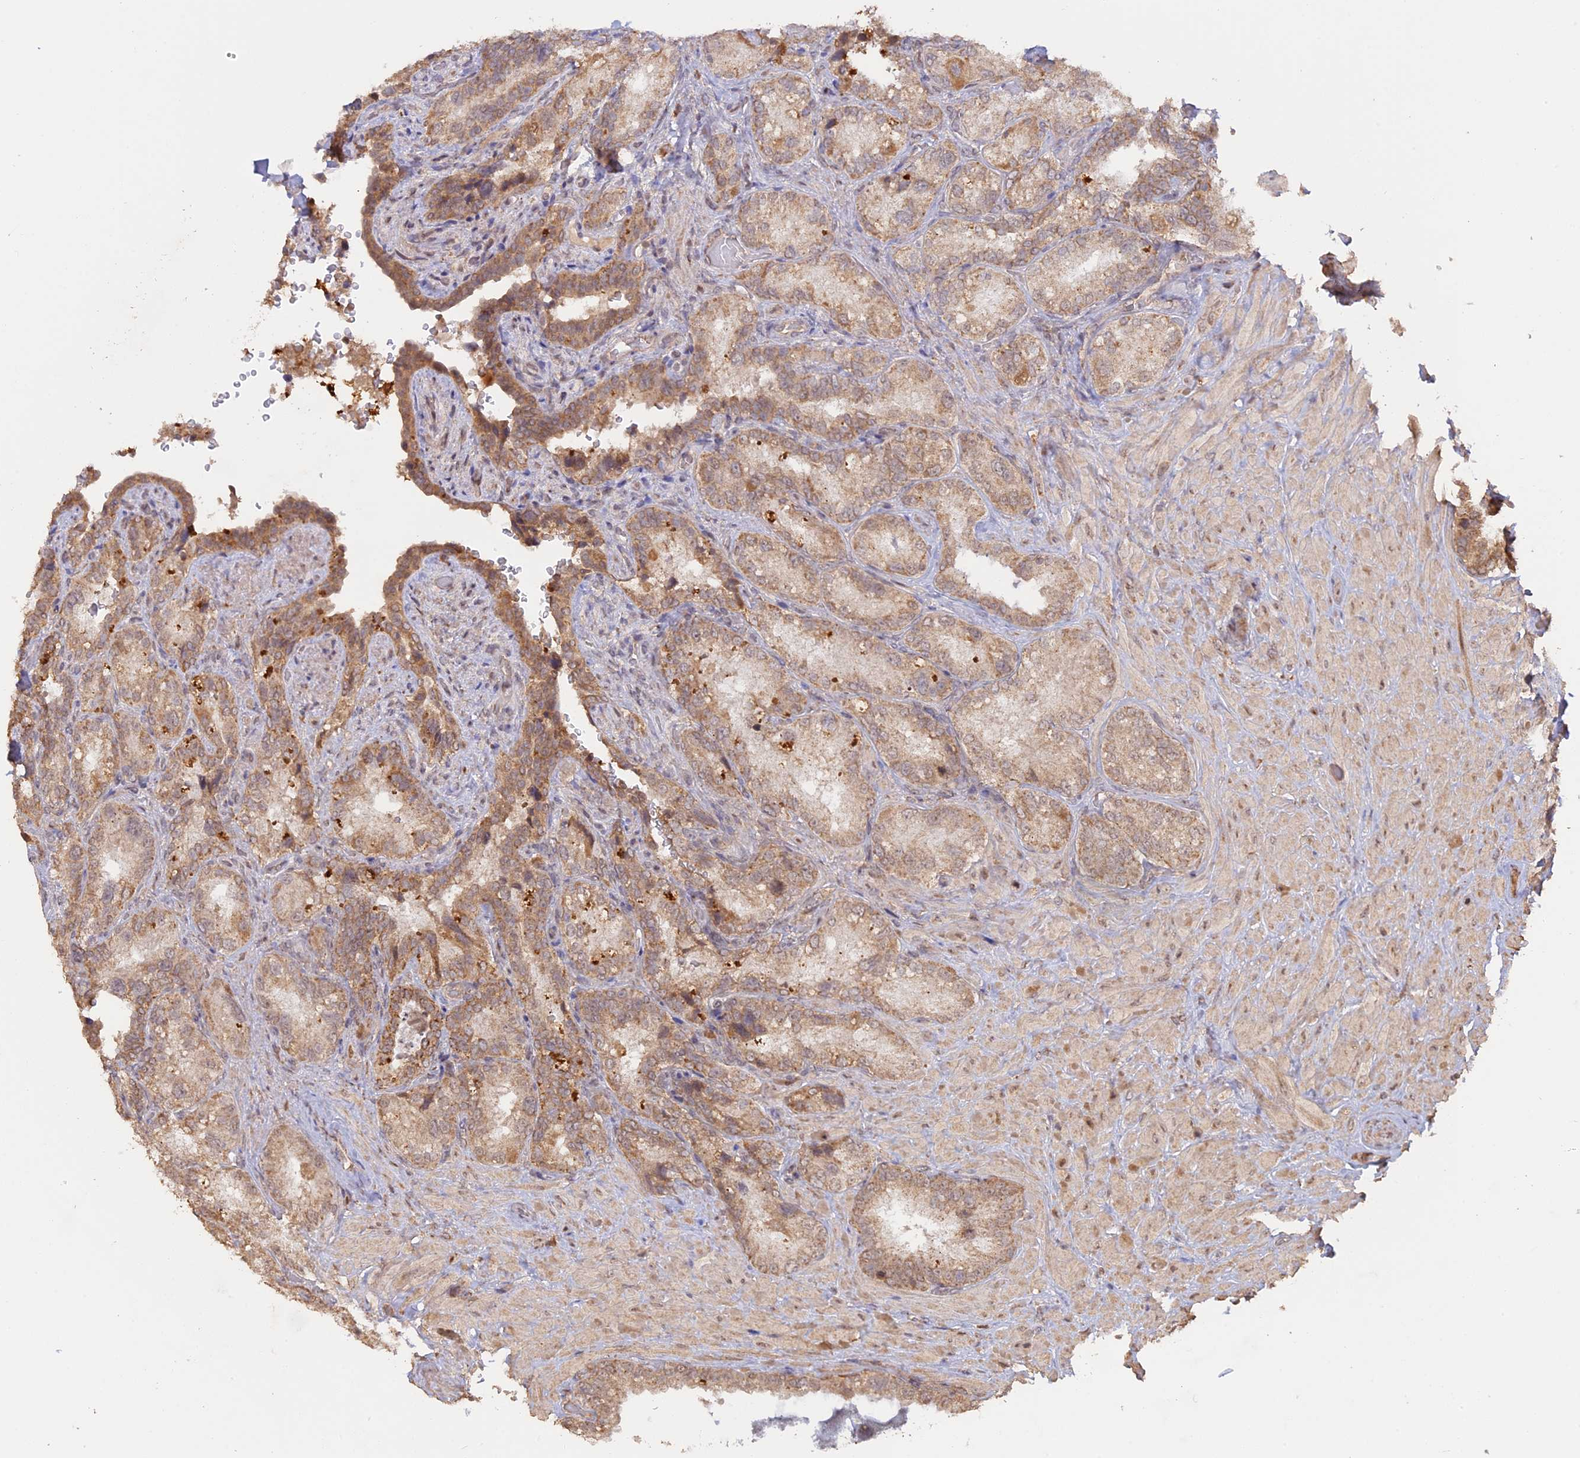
{"staining": {"intensity": "moderate", "quantity": "25%-75%", "location": "cytoplasmic/membranous"}, "tissue": "seminal vesicle", "cell_type": "Glandular cells", "image_type": "normal", "snomed": [{"axis": "morphology", "description": "Normal tissue, NOS"}, {"axis": "topography", "description": "Seminal veicle"}, {"axis": "topography", "description": "Peripheral nerve tissue"}], "caption": "About 25%-75% of glandular cells in normal seminal vesicle show moderate cytoplasmic/membranous protein staining as visualized by brown immunohistochemical staining.", "gene": "FAM210B", "patient": {"sex": "male", "age": 67}}